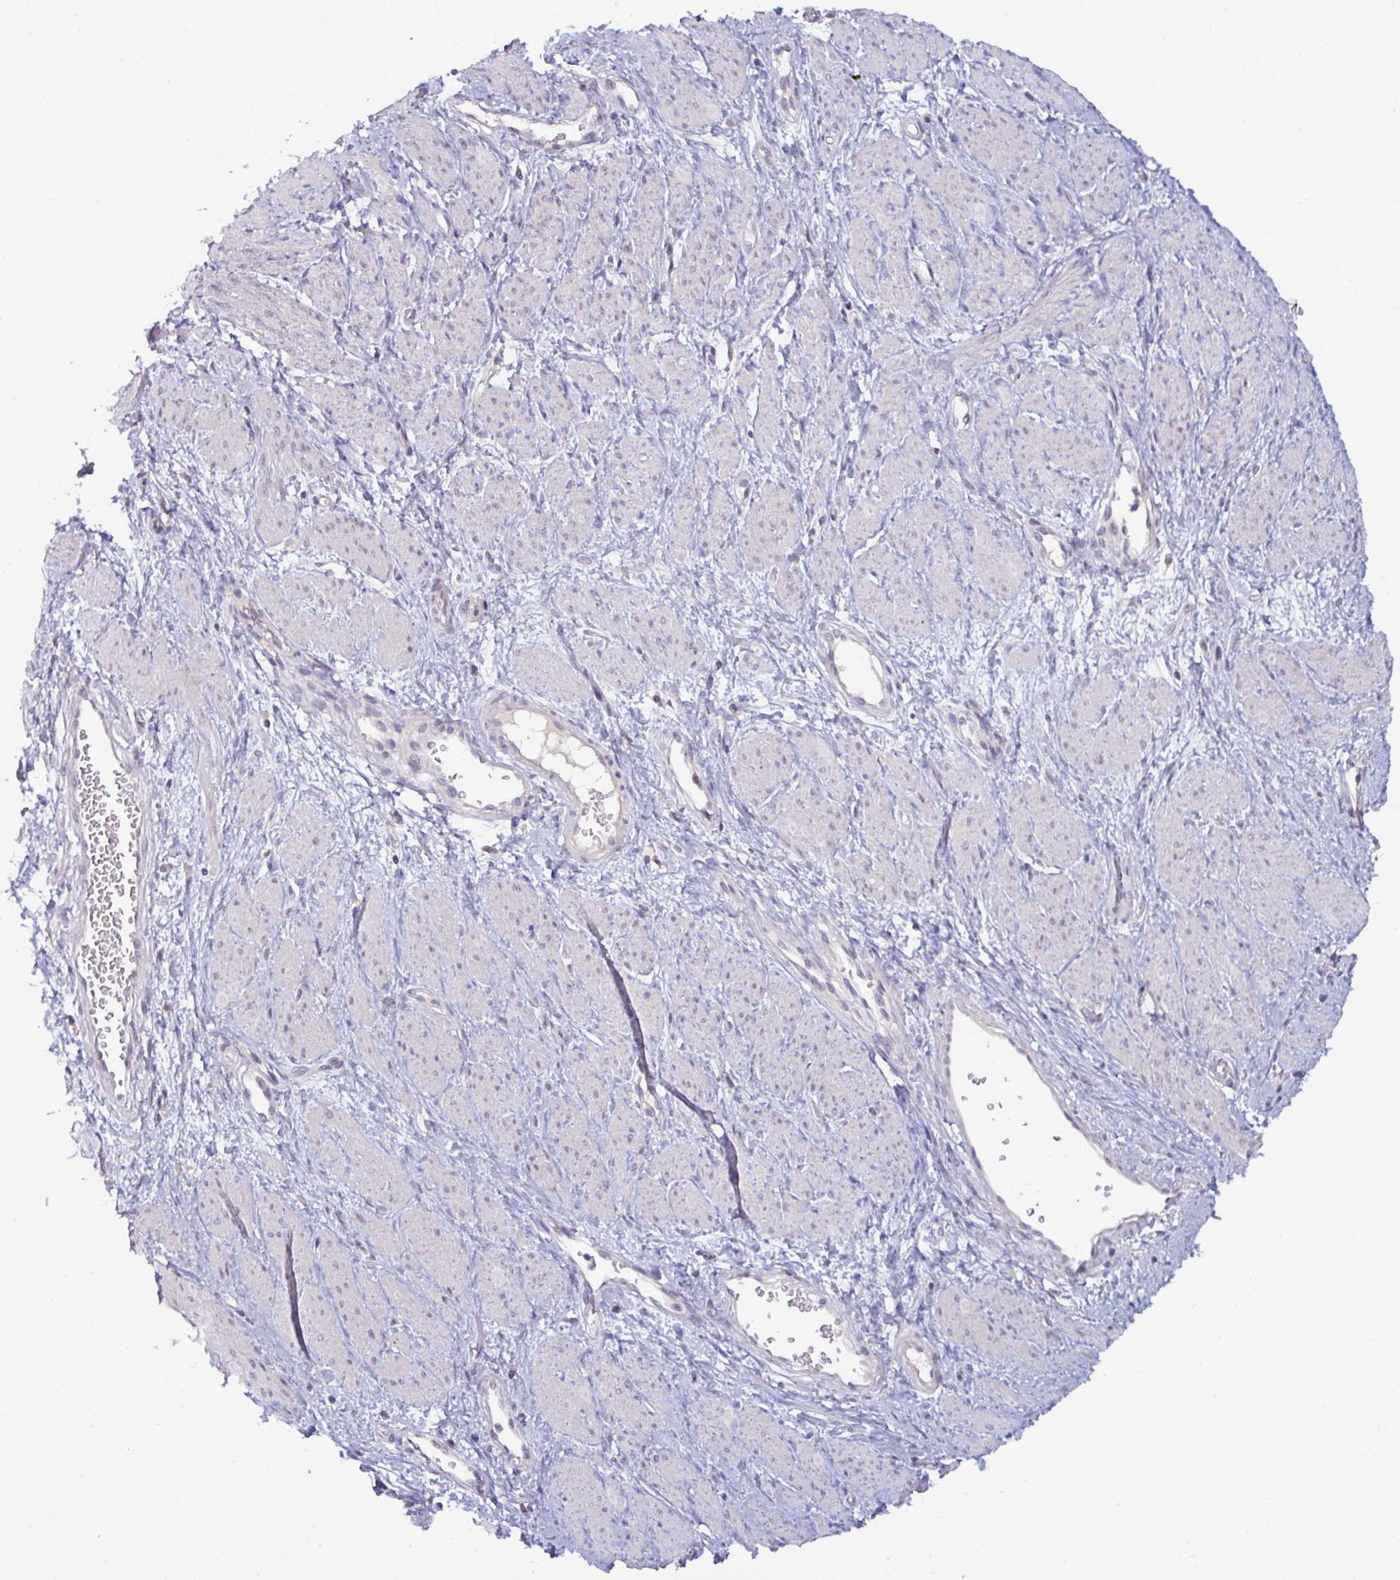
{"staining": {"intensity": "negative", "quantity": "none", "location": "none"}, "tissue": "smooth muscle", "cell_type": "Smooth muscle cells", "image_type": "normal", "snomed": [{"axis": "morphology", "description": "Normal tissue, NOS"}, {"axis": "topography", "description": "Smooth muscle"}, {"axis": "topography", "description": "Uterus"}], "caption": "Unremarkable smooth muscle was stained to show a protein in brown. There is no significant positivity in smooth muscle cells.", "gene": "GSTM1", "patient": {"sex": "female", "age": 39}}